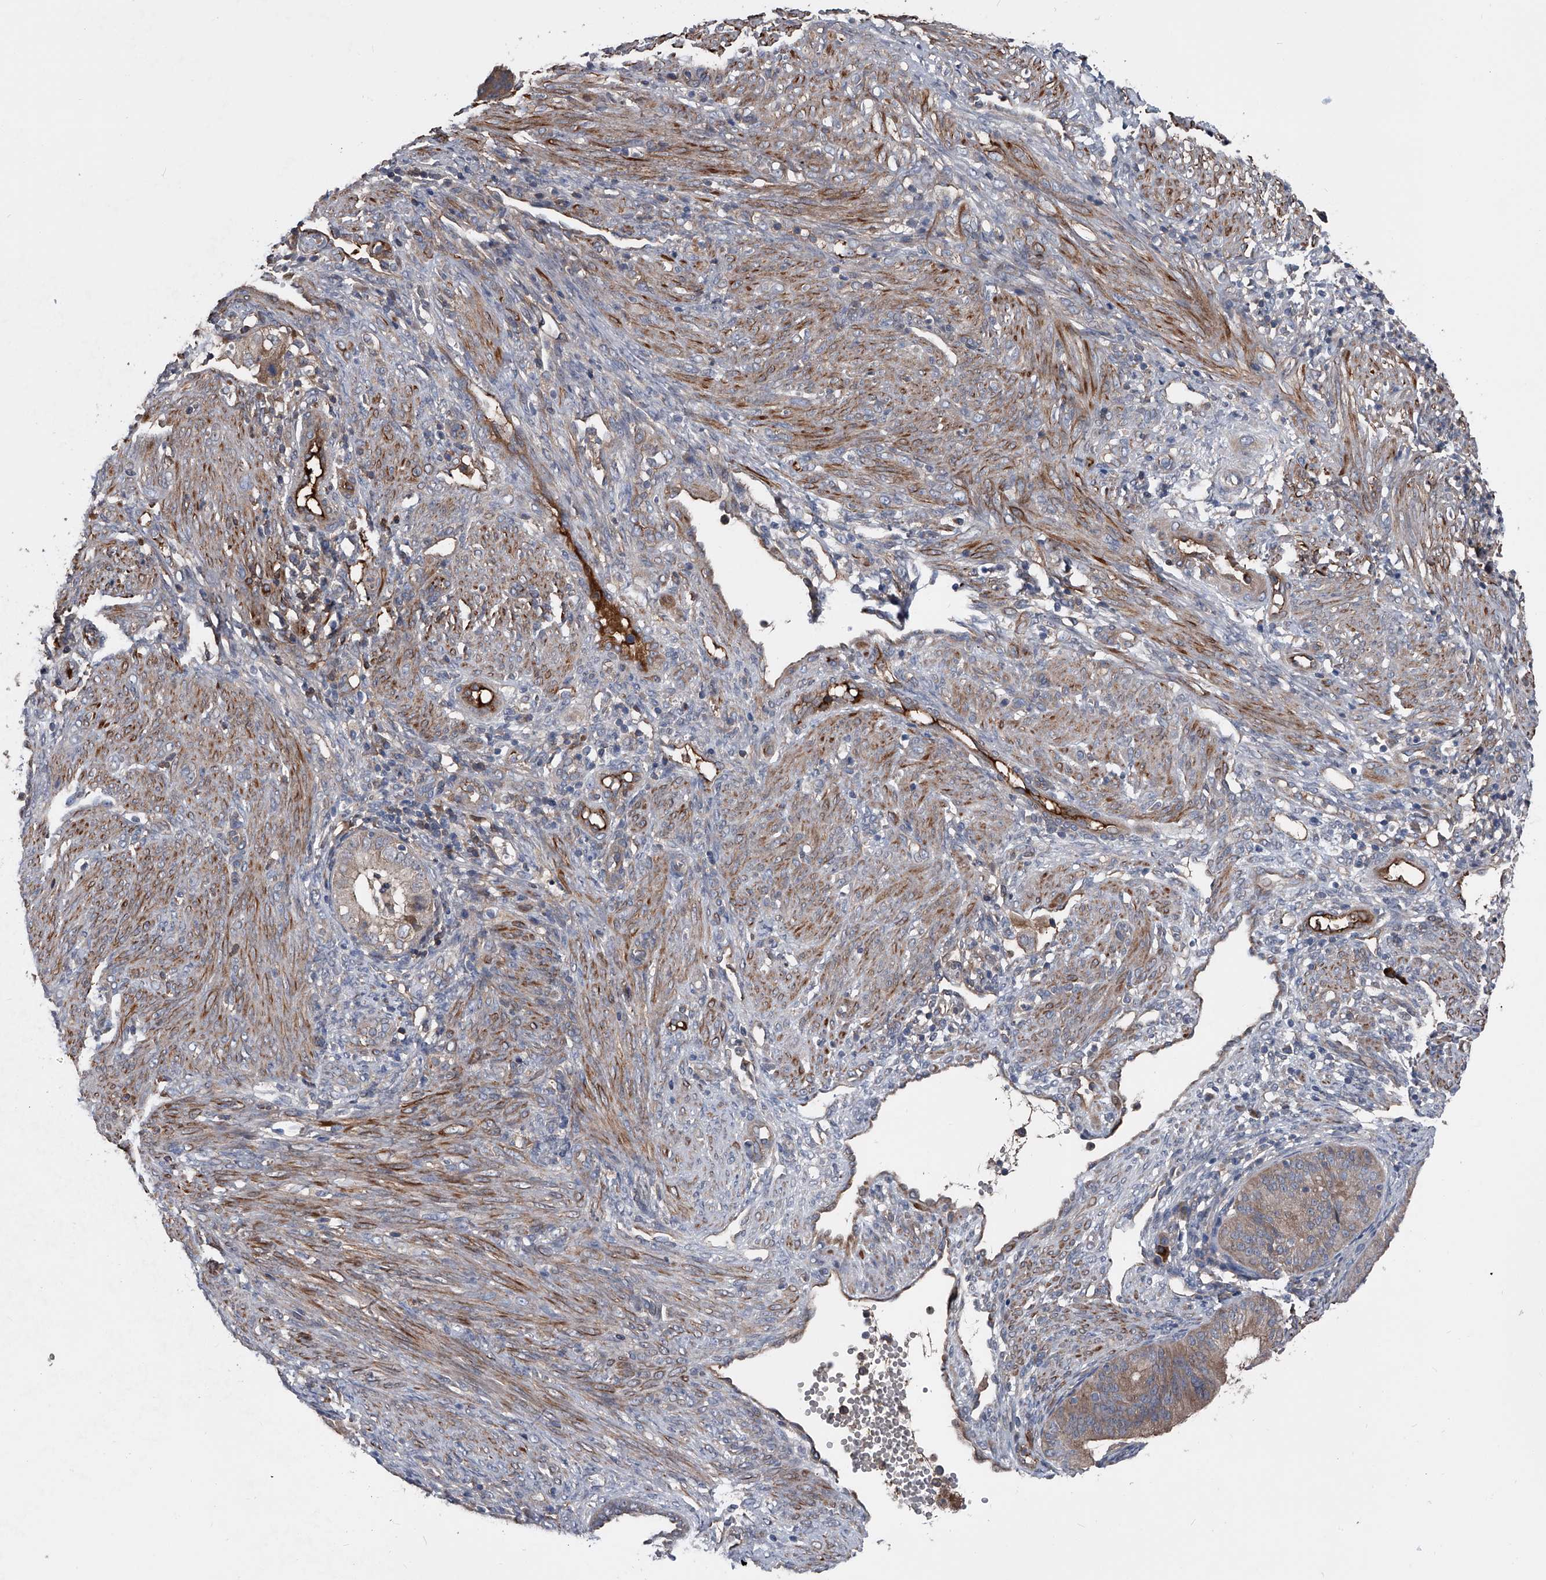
{"staining": {"intensity": "moderate", "quantity": ">75%", "location": "cytoplasmic/membranous"}, "tissue": "endometrial cancer", "cell_type": "Tumor cells", "image_type": "cancer", "snomed": [{"axis": "morphology", "description": "Adenocarcinoma, NOS"}, {"axis": "topography", "description": "Endometrium"}], "caption": "Tumor cells display medium levels of moderate cytoplasmic/membranous positivity in about >75% of cells in human endometrial cancer.", "gene": "KIF13A", "patient": {"sex": "female", "age": 51}}